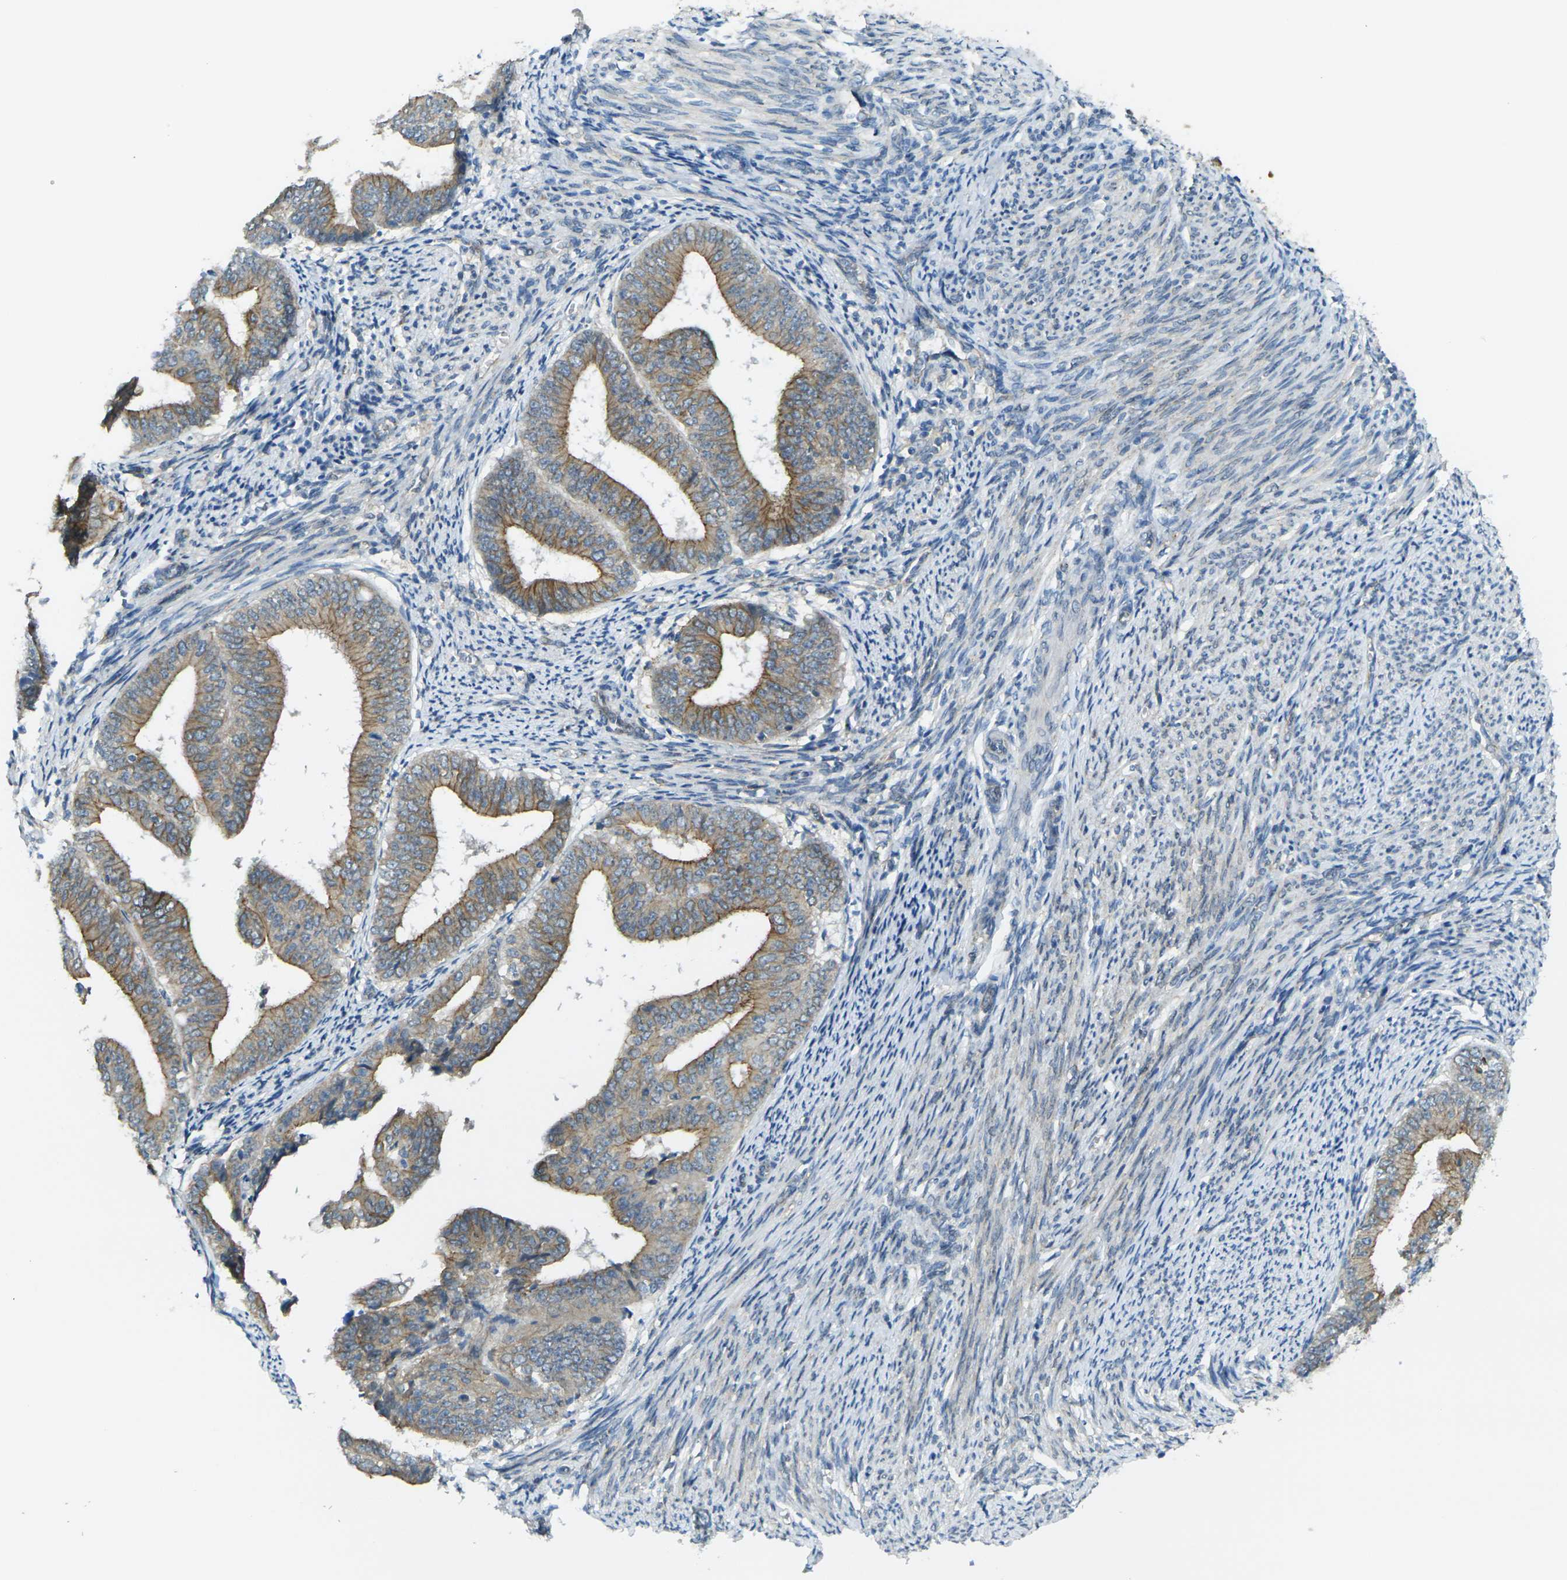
{"staining": {"intensity": "moderate", "quantity": "25%-75%", "location": "cytoplasmic/membranous"}, "tissue": "endometrial cancer", "cell_type": "Tumor cells", "image_type": "cancer", "snomed": [{"axis": "morphology", "description": "Adenocarcinoma, NOS"}, {"axis": "topography", "description": "Endometrium"}], "caption": "Brown immunohistochemical staining in human endometrial cancer reveals moderate cytoplasmic/membranous expression in approximately 25%-75% of tumor cells.", "gene": "RHBDD1", "patient": {"sex": "female", "age": 63}}